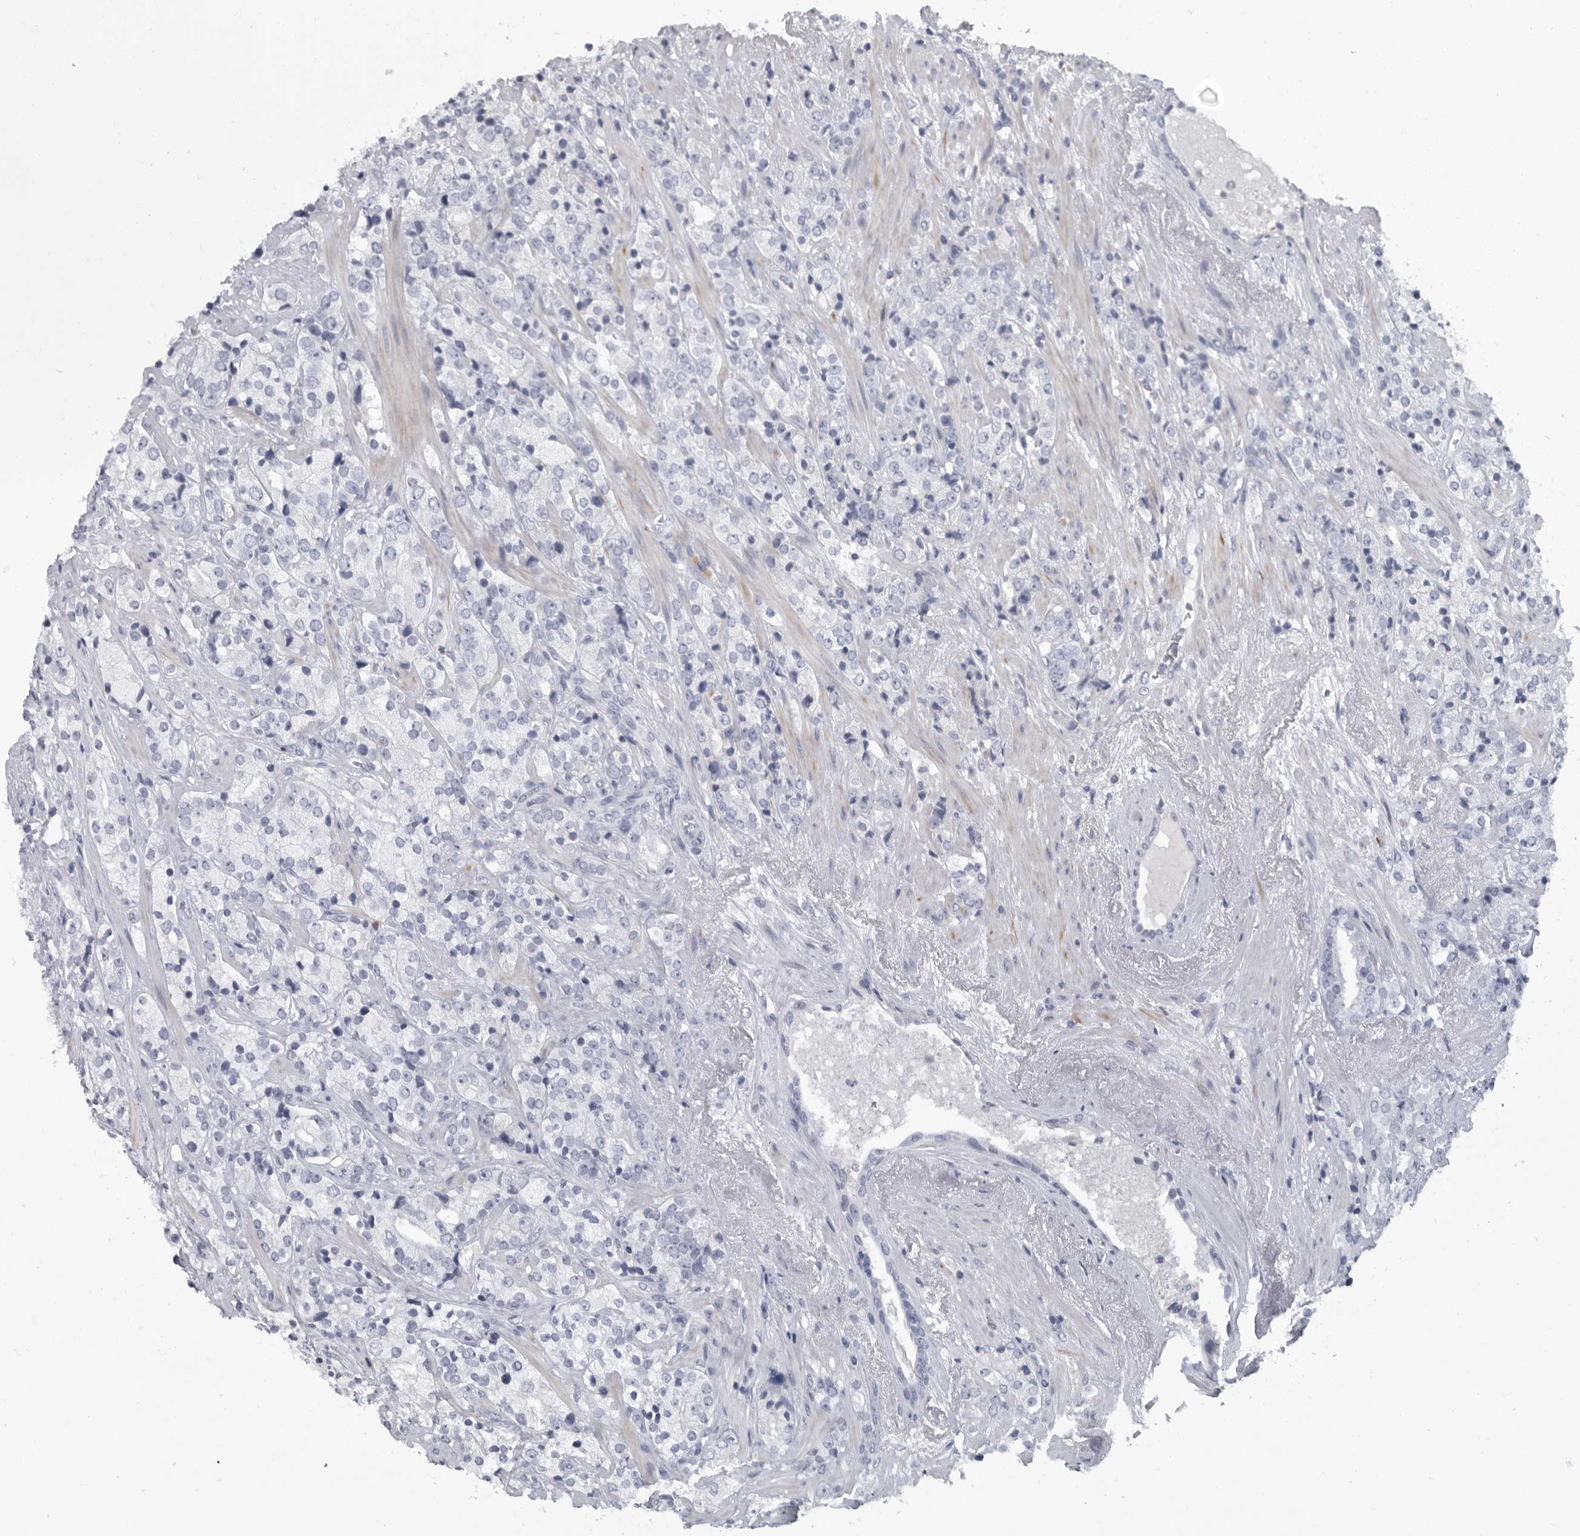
{"staining": {"intensity": "negative", "quantity": "none", "location": "none"}, "tissue": "prostate cancer", "cell_type": "Tumor cells", "image_type": "cancer", "snomed": [{"axis": "morphology", "description": "Adenocarcinoma, High grade"}, {"axis": "topography", "description": "Prostate"}], "caption": "Immunohistochemistry of prostate cancer demonstrates no staining in tumor cells.", "gene": "SLC25A39", "patient": {"sex": "male", "age": 71}}